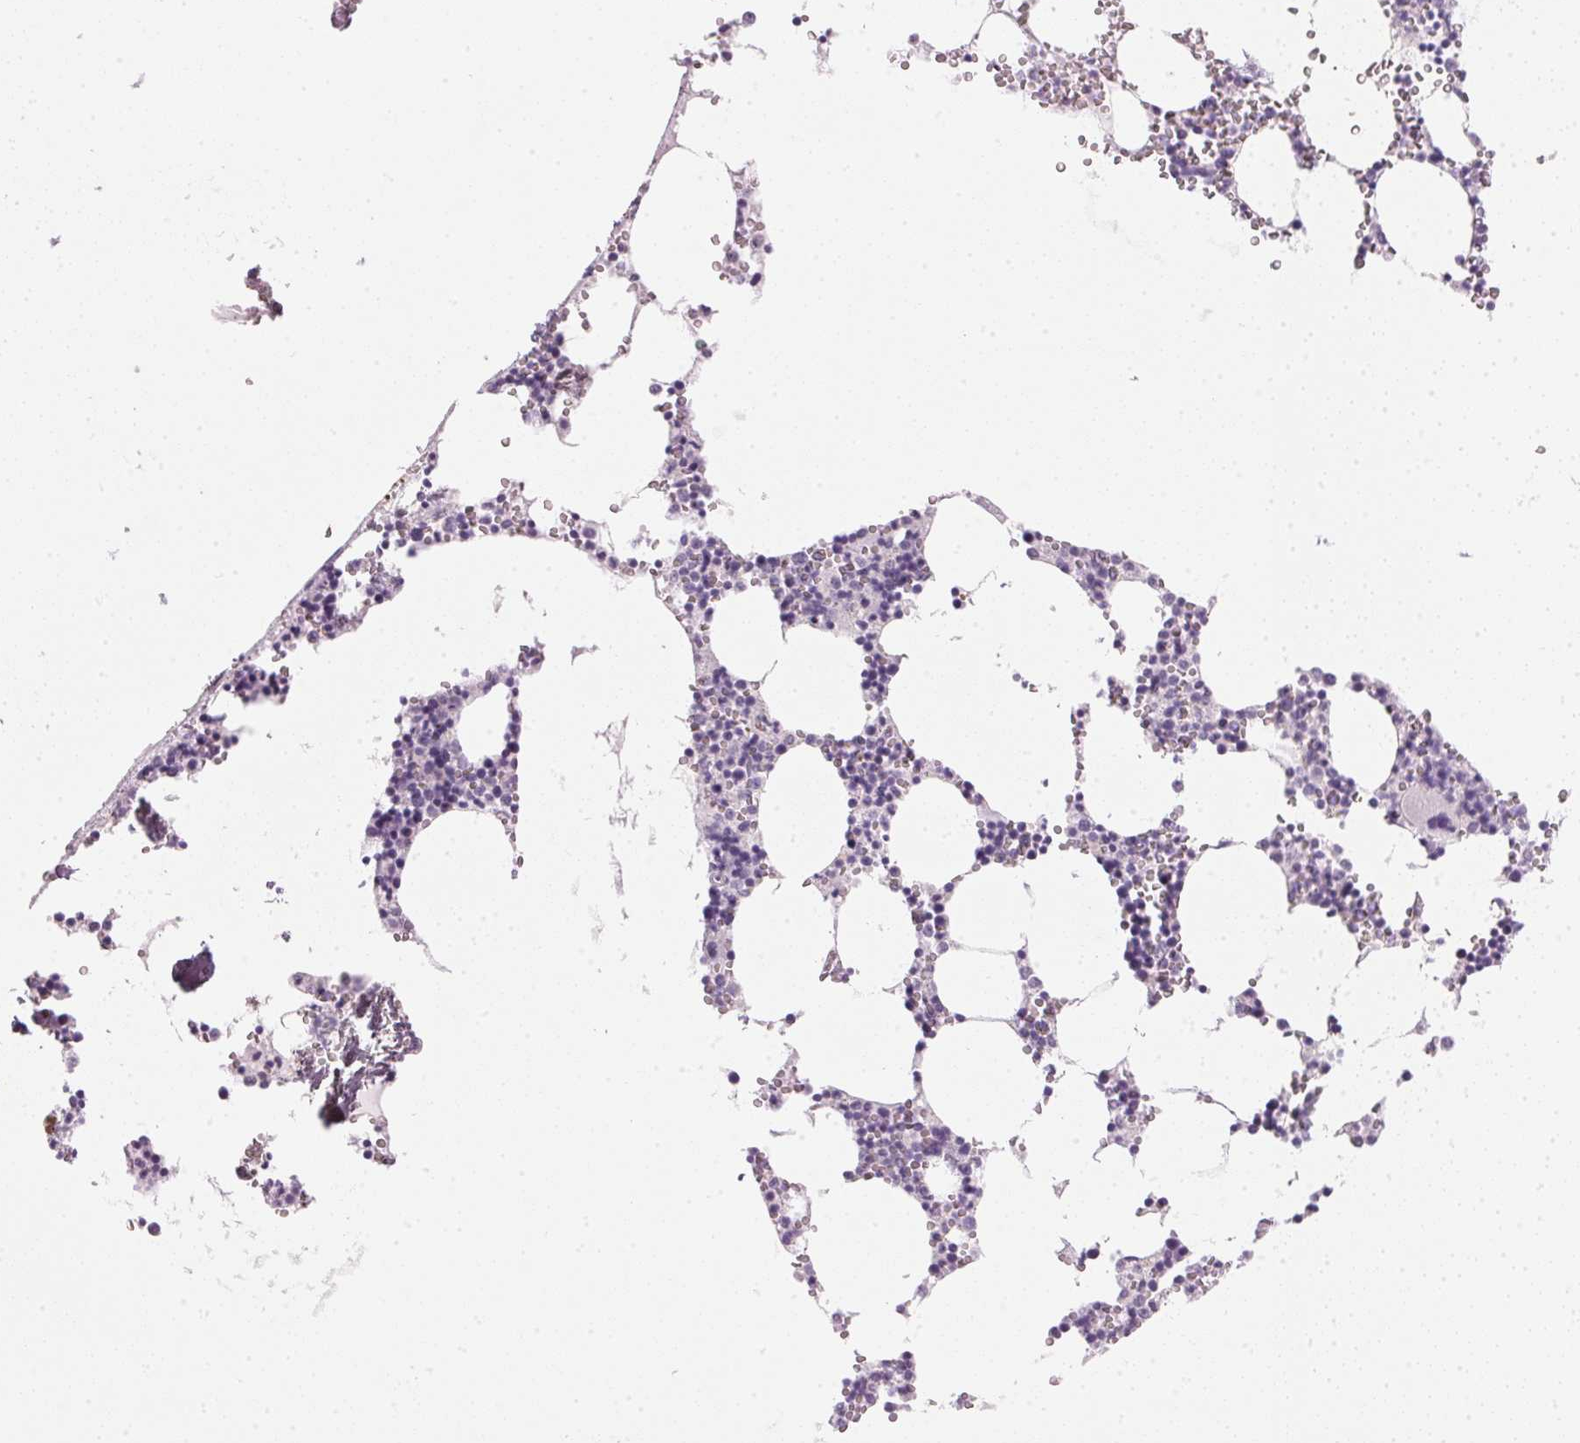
{"staining": {"intensity": "negative", "quantity": "none", "location": "none"}, "tissue": "bone marrow", "cell_type": "Hematopoietic cells", "image_type": "normal", "snomed": [{"axis": "morphology", "description": "Normal tissue, NOS"}, {"axis": "topography", "description": "Bone marrow"}], "caption": "Hematopoietic cells are negative for brown protein staining in unremarkable bone marrow. (Brightfield microscopy of DAB immunohistochemistry at high magnification).", "gene": "IGFBP1", "patient": {"sex": "male", "age": 54}}